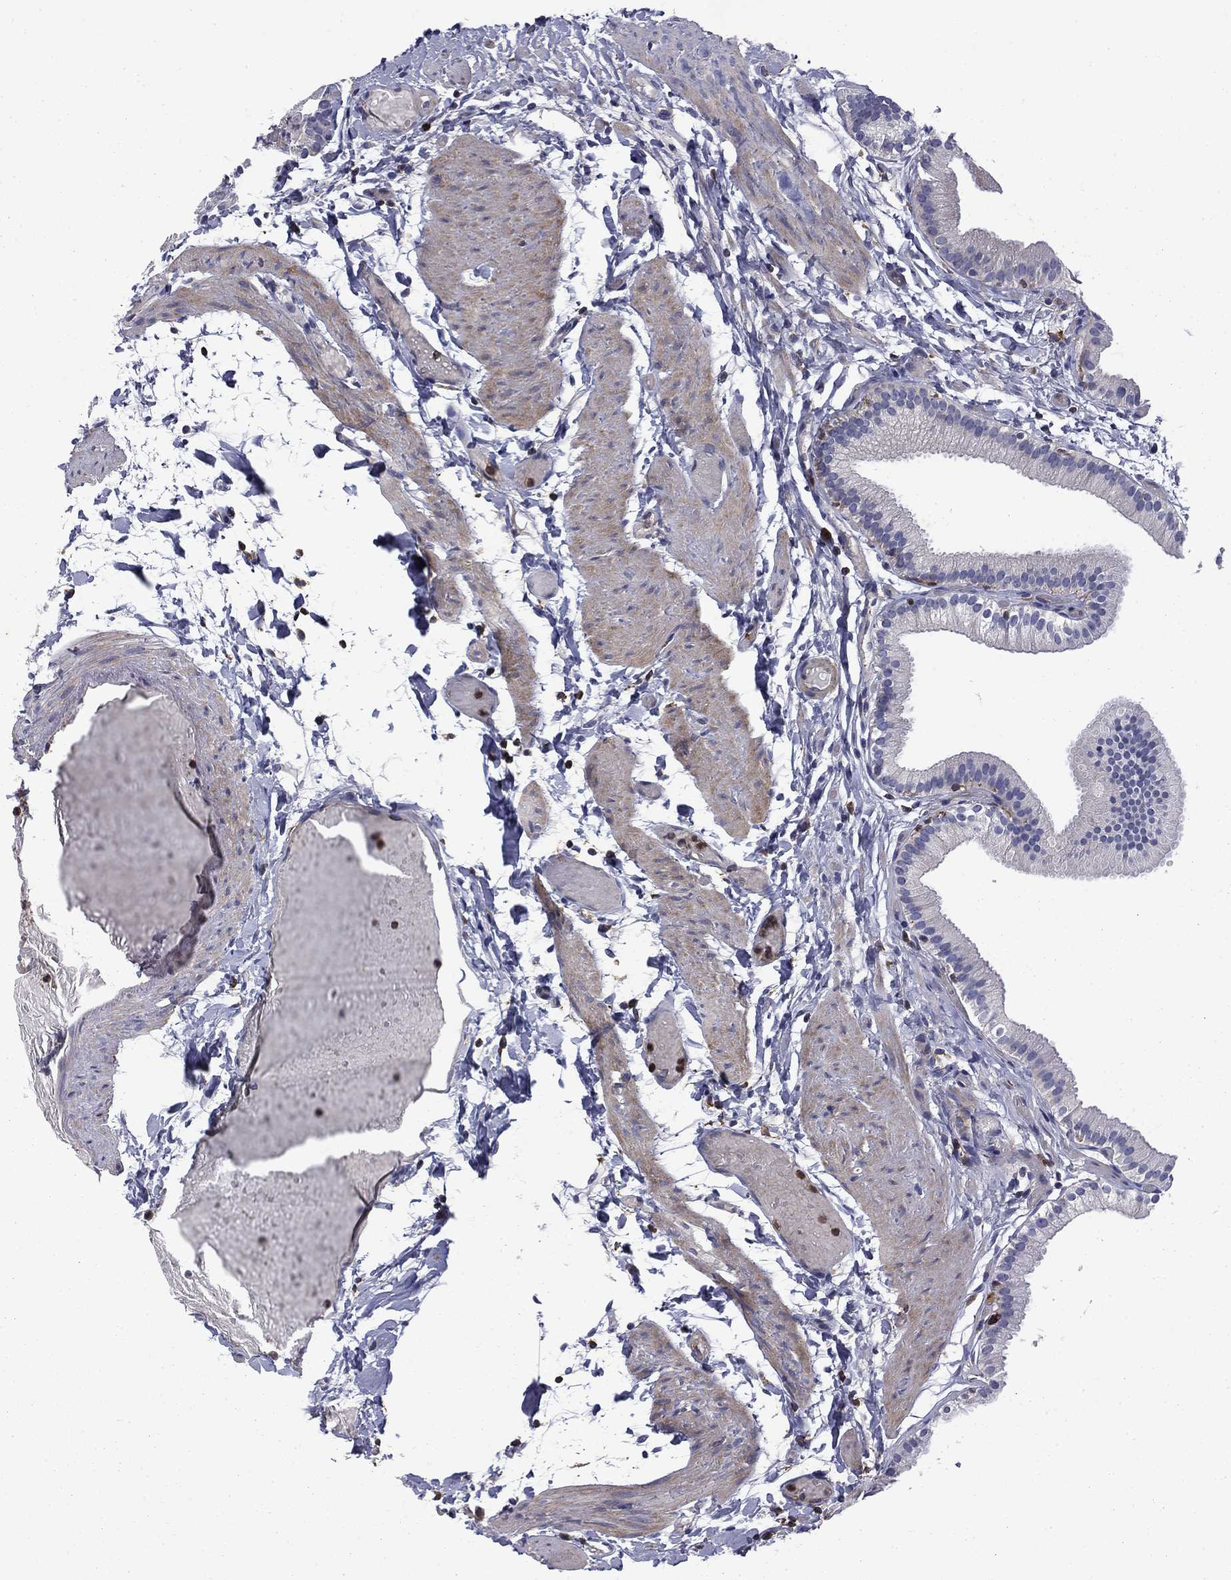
{"staining": {"intensity": "negative", "quantity": "none", "location": "none"}, "tissue": "gallbladder", "cell_type": "Glandular cells", "image_type": "normal", "snomed": [{"axis": "morphology", "description": "Normal tissue, NOS"}, {"axis": "topography", "description": "Gallbladder"}, {"axis": "topography", "description": "Peripheral nerve tissue"}], "caption": "Glandular cells show no significant protein staining in unremarkable gallbladder. Brightfield microscopy of IHC stained with DAB (brown) and hematoxylin (blue), captured at high magnification.", "gene": "ARHGAP45", "patient": {"sex": "female", "age": 45}}